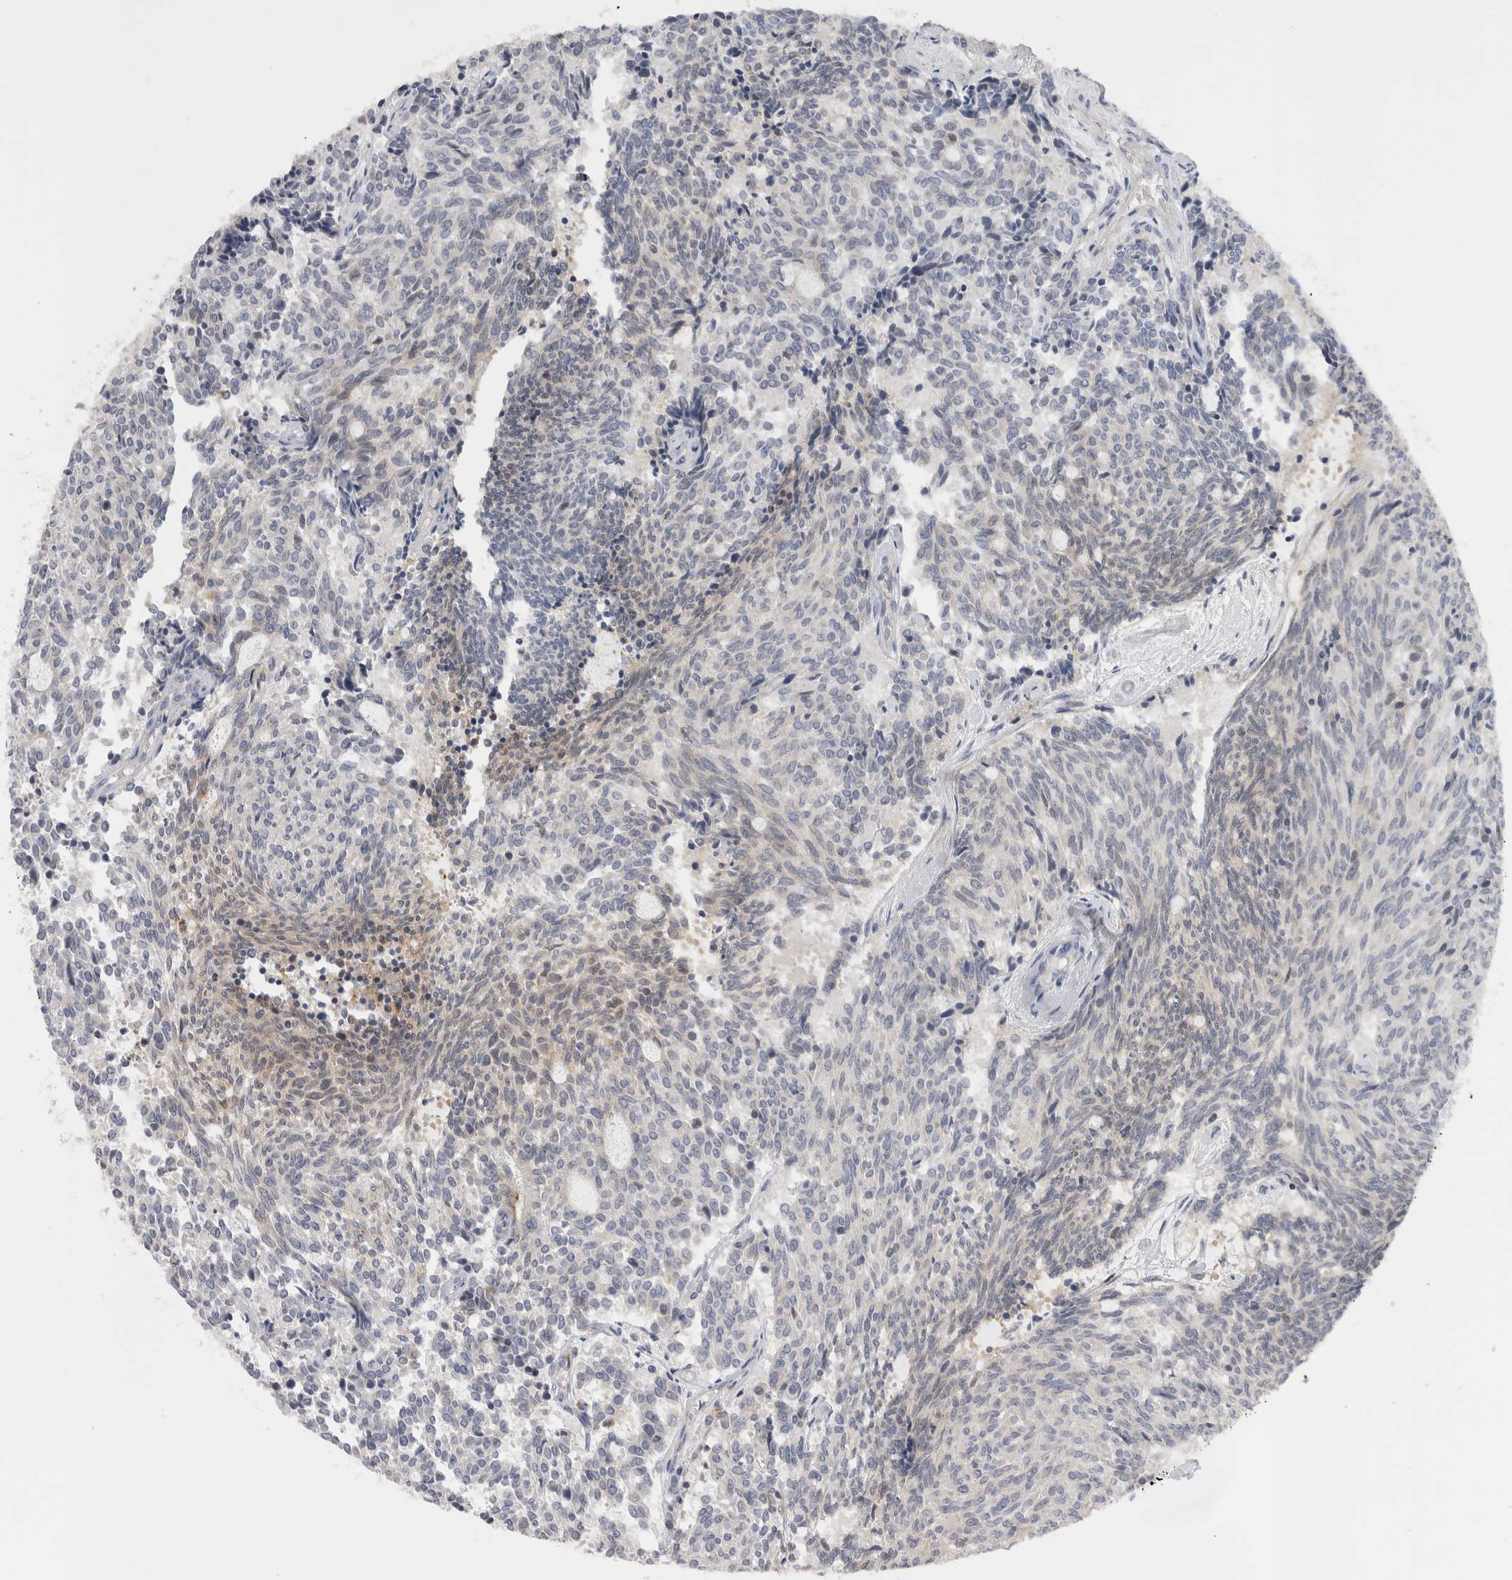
{"staining": {"intensity": "weak", "quantity": "<25%", "location": "cytoplasmic/membranous"}, "tissue": "carcinoid", "cell_type": "Tumor cells", "image_type": "cancer", "snomed": [{"axis": "morphology", "description": "Carcinoid, malignant, NOS"}, {"axis": "topography", "description": "Pancreas"}], "caption": "IHC photomicrograph of human carcinoid stained for a protein (brown), which demonstrates no positivity in tumor cells.", "gene": "CRYBG1", "patient": {"sex": "female", "age": 54}}